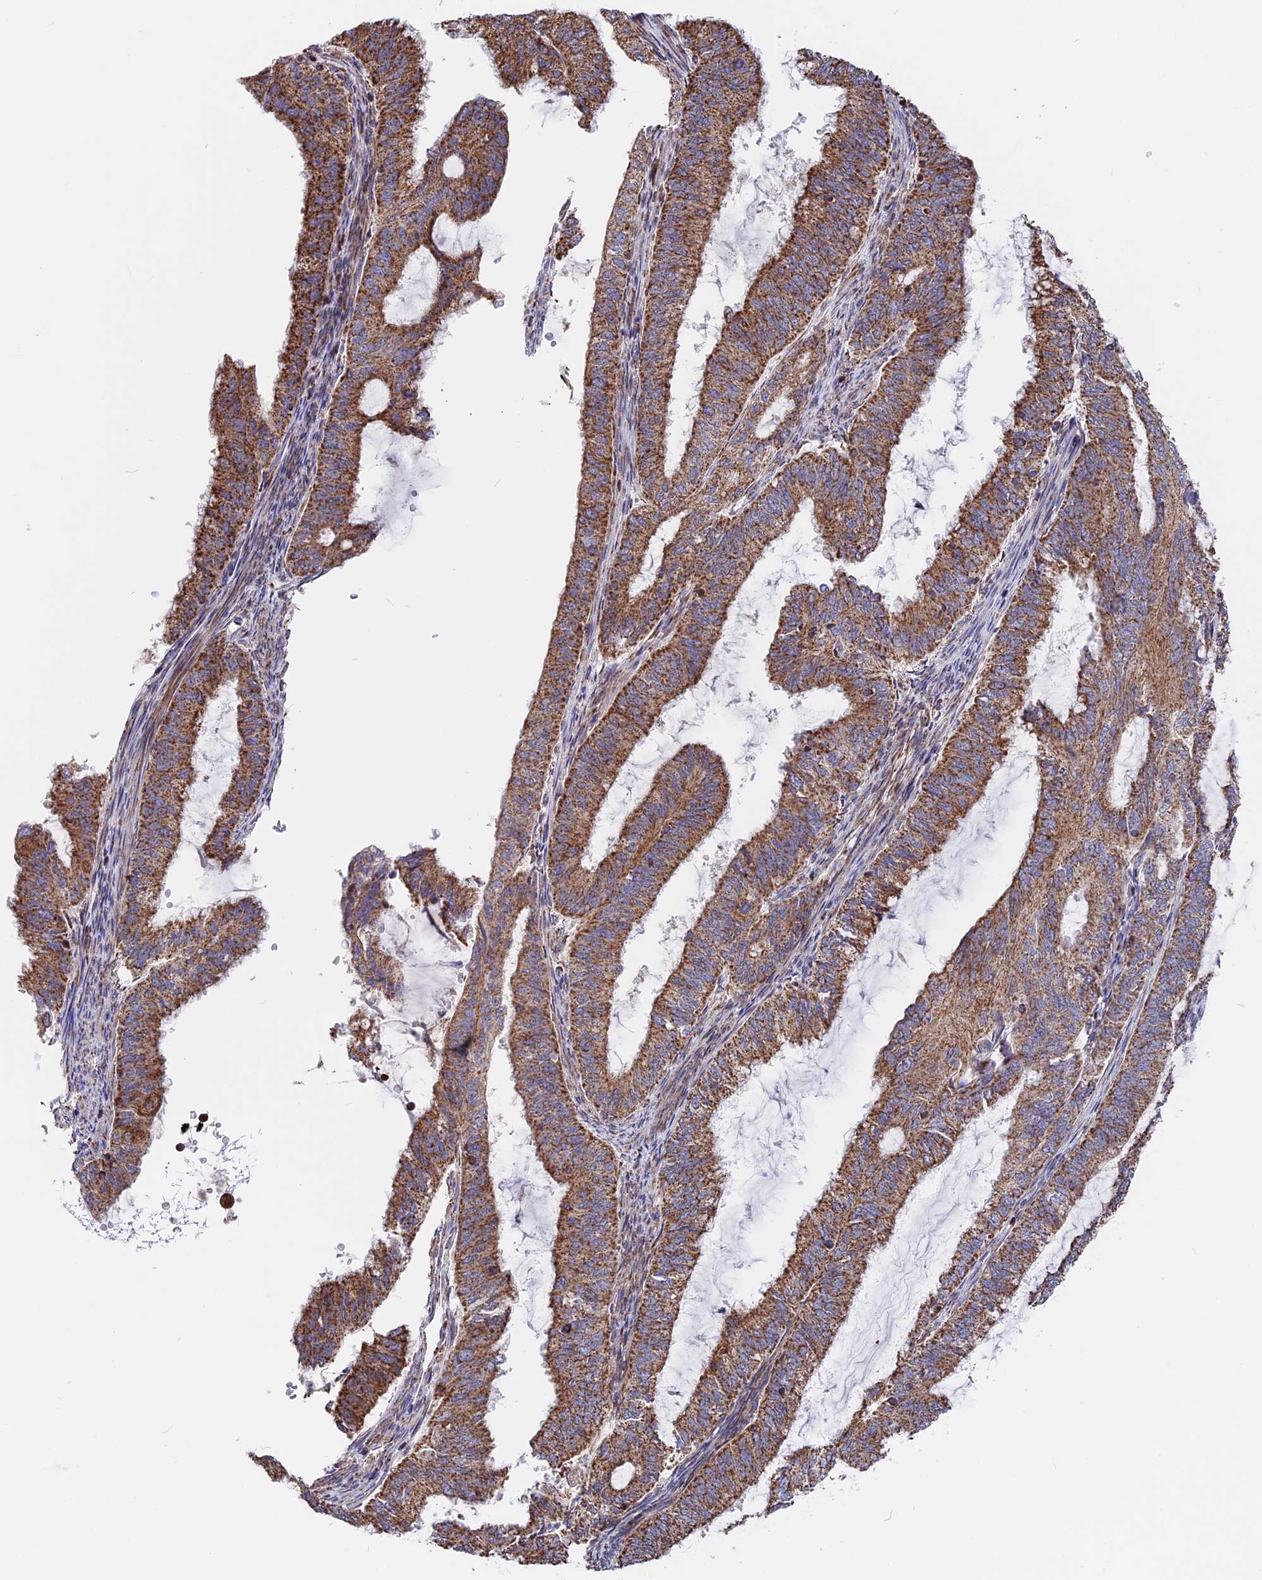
{"staining": {"intensity": "strong", "quantity": ">75%", "location": "cytoplasmic/membranous"}, "tissue": "endometrial cancer", "cell_type": "Tumor cells", "image_type": "cancer", "snomed": [{"axis": "morphology", "description": "Adenocarcinoma, NOS"}, {"axis": "topography", "description": "Endometrium"}], "caption": "Human adenocarcinoma (endometrial) stained for a protein (brown) reveals strong cytoplasmic/membranous positive staining in approximately >75% of tumor cells.", "gene": "FAM174C", "patient": {"sex": "female", "age": 51}}